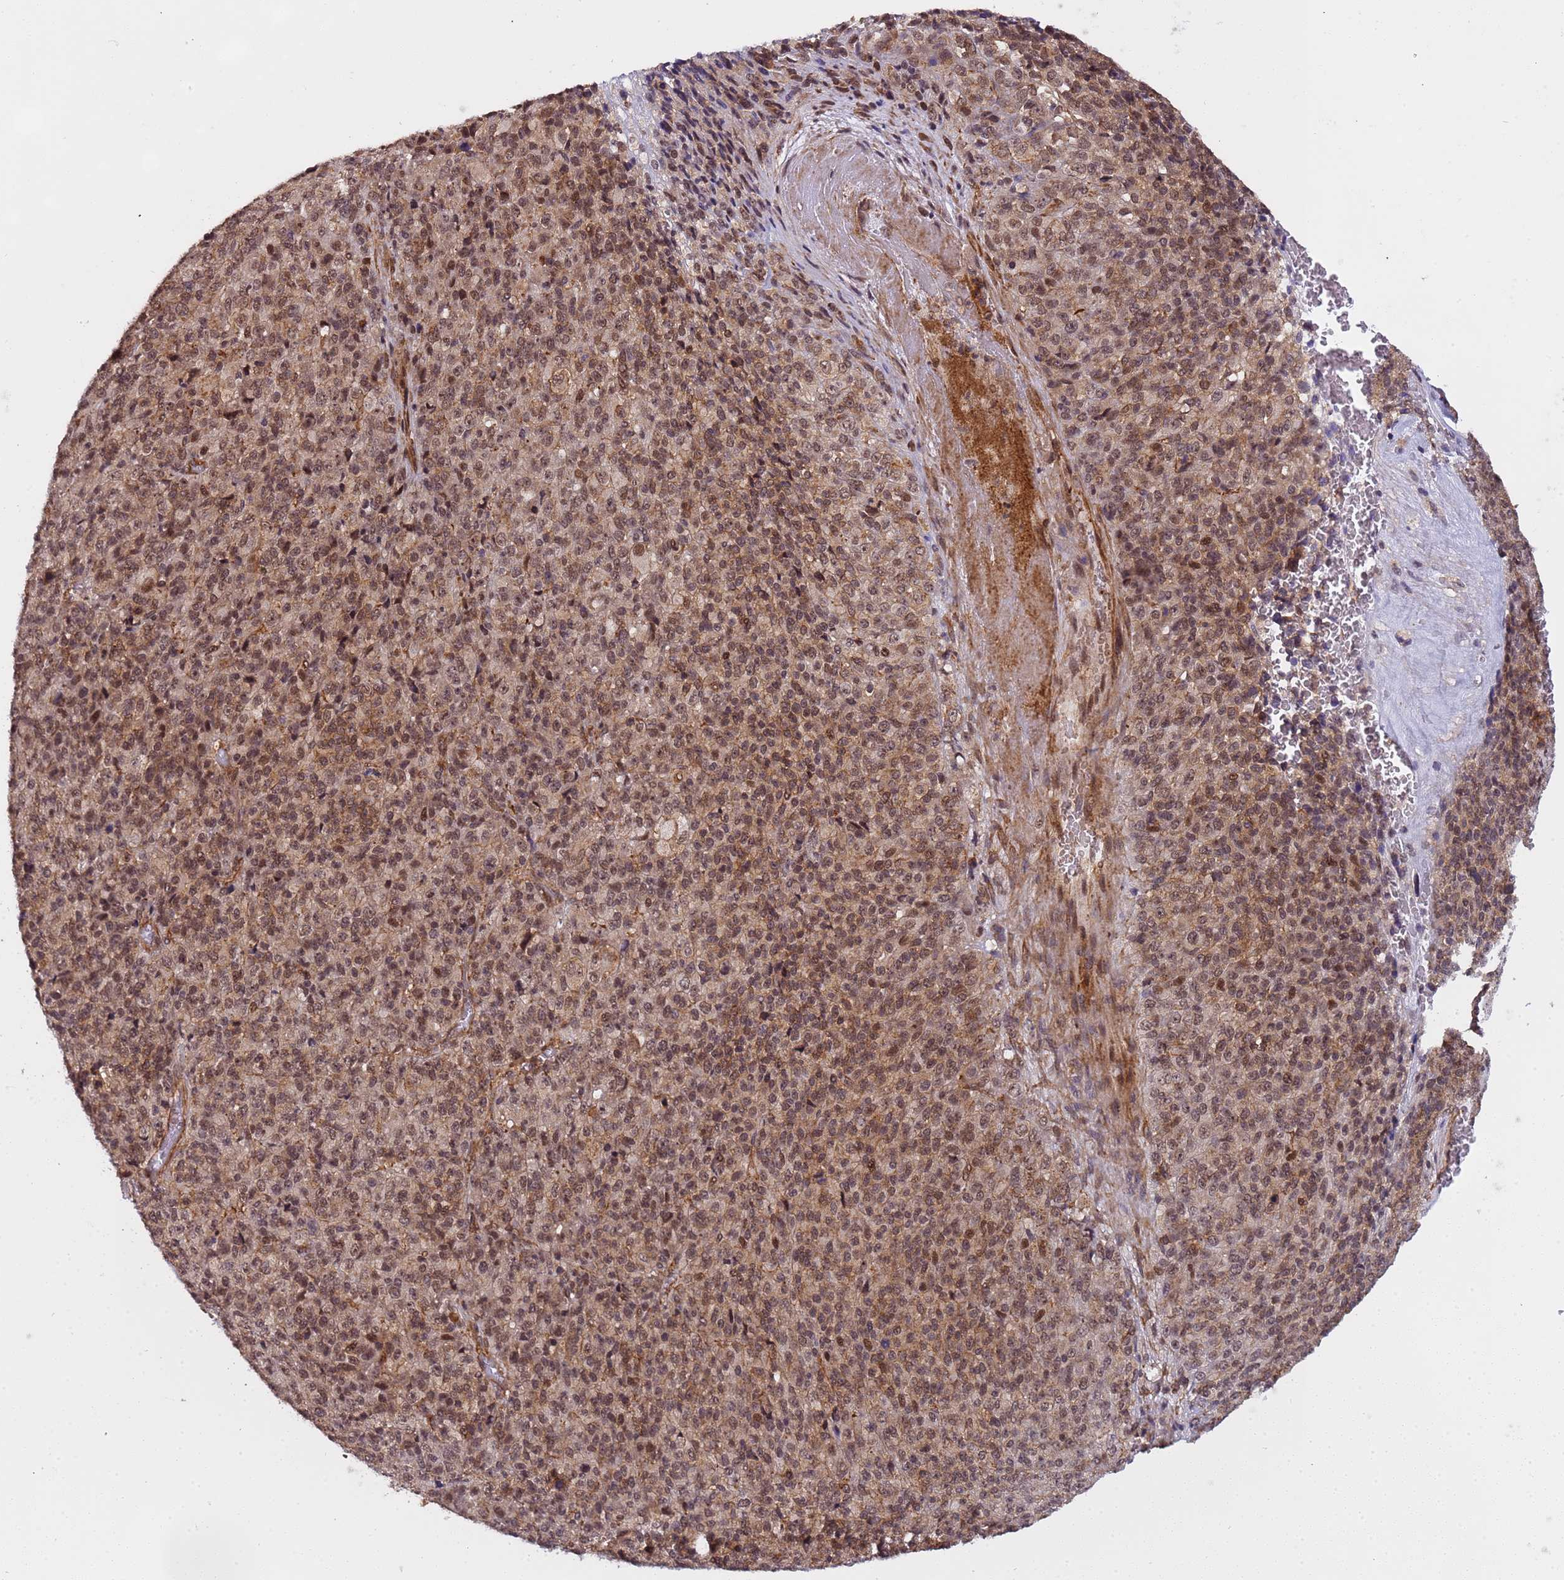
{"staining": {"intensity": "moderate", "quantity": ">75%", "location": "cytoplasmic/membranous,nuclear"}, "tissue": "melanoma", "cell_type": "Tumor cells", "image_type": "cancer", "snomed": [{"axis": "morphology", "description": "Malignant melanoma, Metastatic site"}, {"axis": "topography", "description": "Brain"}], "caption": "Moderate cytoplasmic/membranous and nuclear positivity for a protein is present in about >75% of tumor cells of melanoma using immunohistochemistry.", "gene": "EMC2", "patient": {"sex": "female", "age": 56}}